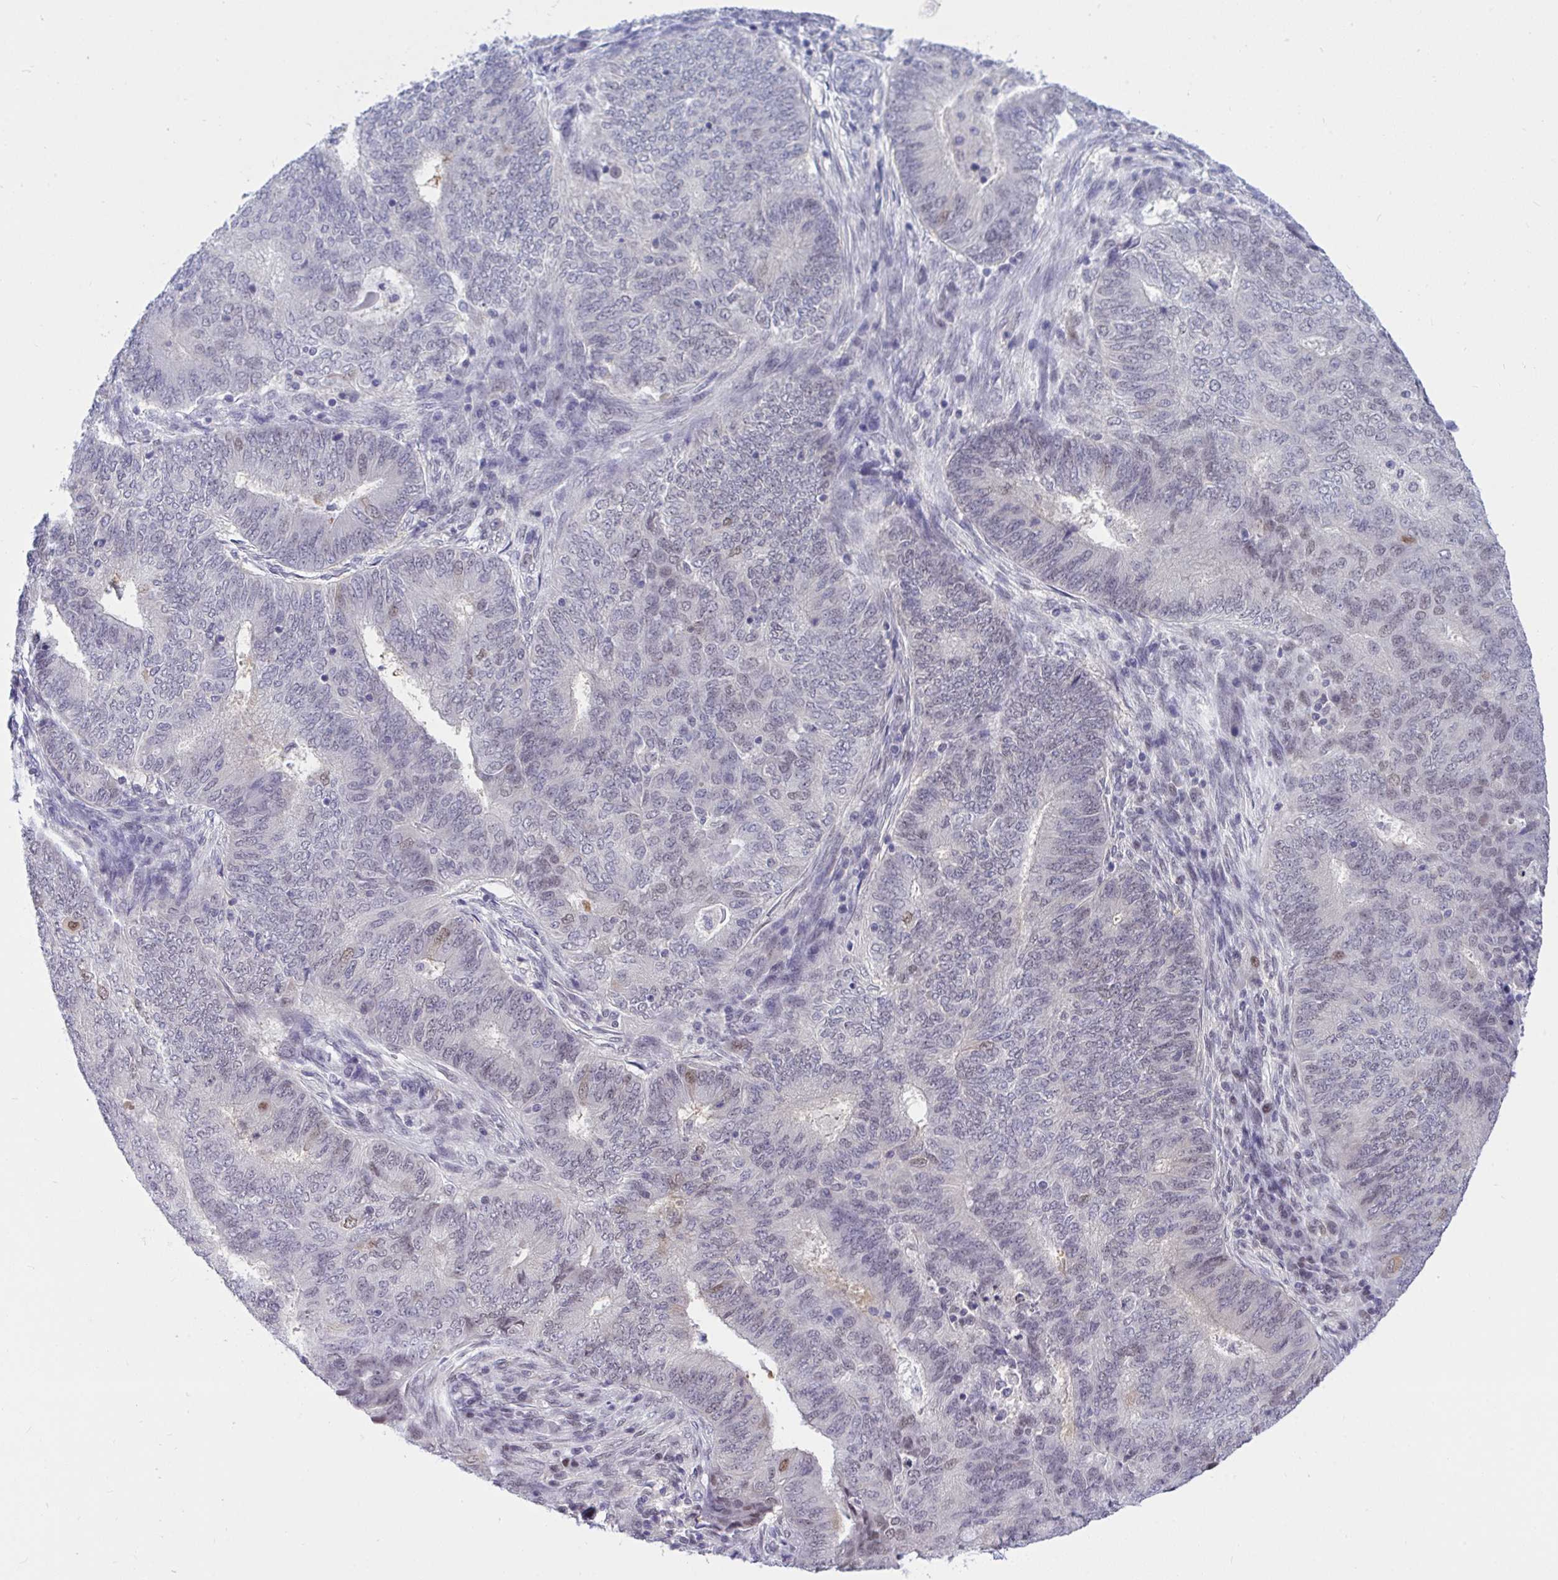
{"staining": {"intensity": "negative", "quantity": "none", "location": "none"}, "tissue": "endometrial cancer", "cell_type": "Tumor cells", "image_type": "cancer", "snomed": [{"axis": "morphology", "description": "Adenocarcinoma, NOS"}, {"axis": "topography", "description": "Endometrium"}], "caption": "DAB immunohistochemical staining of endometrial adenocarcinoma shows no significant expression in tumor cells.", "gene": "THOP1", "patient": {"sex": "female", "age": 62}}